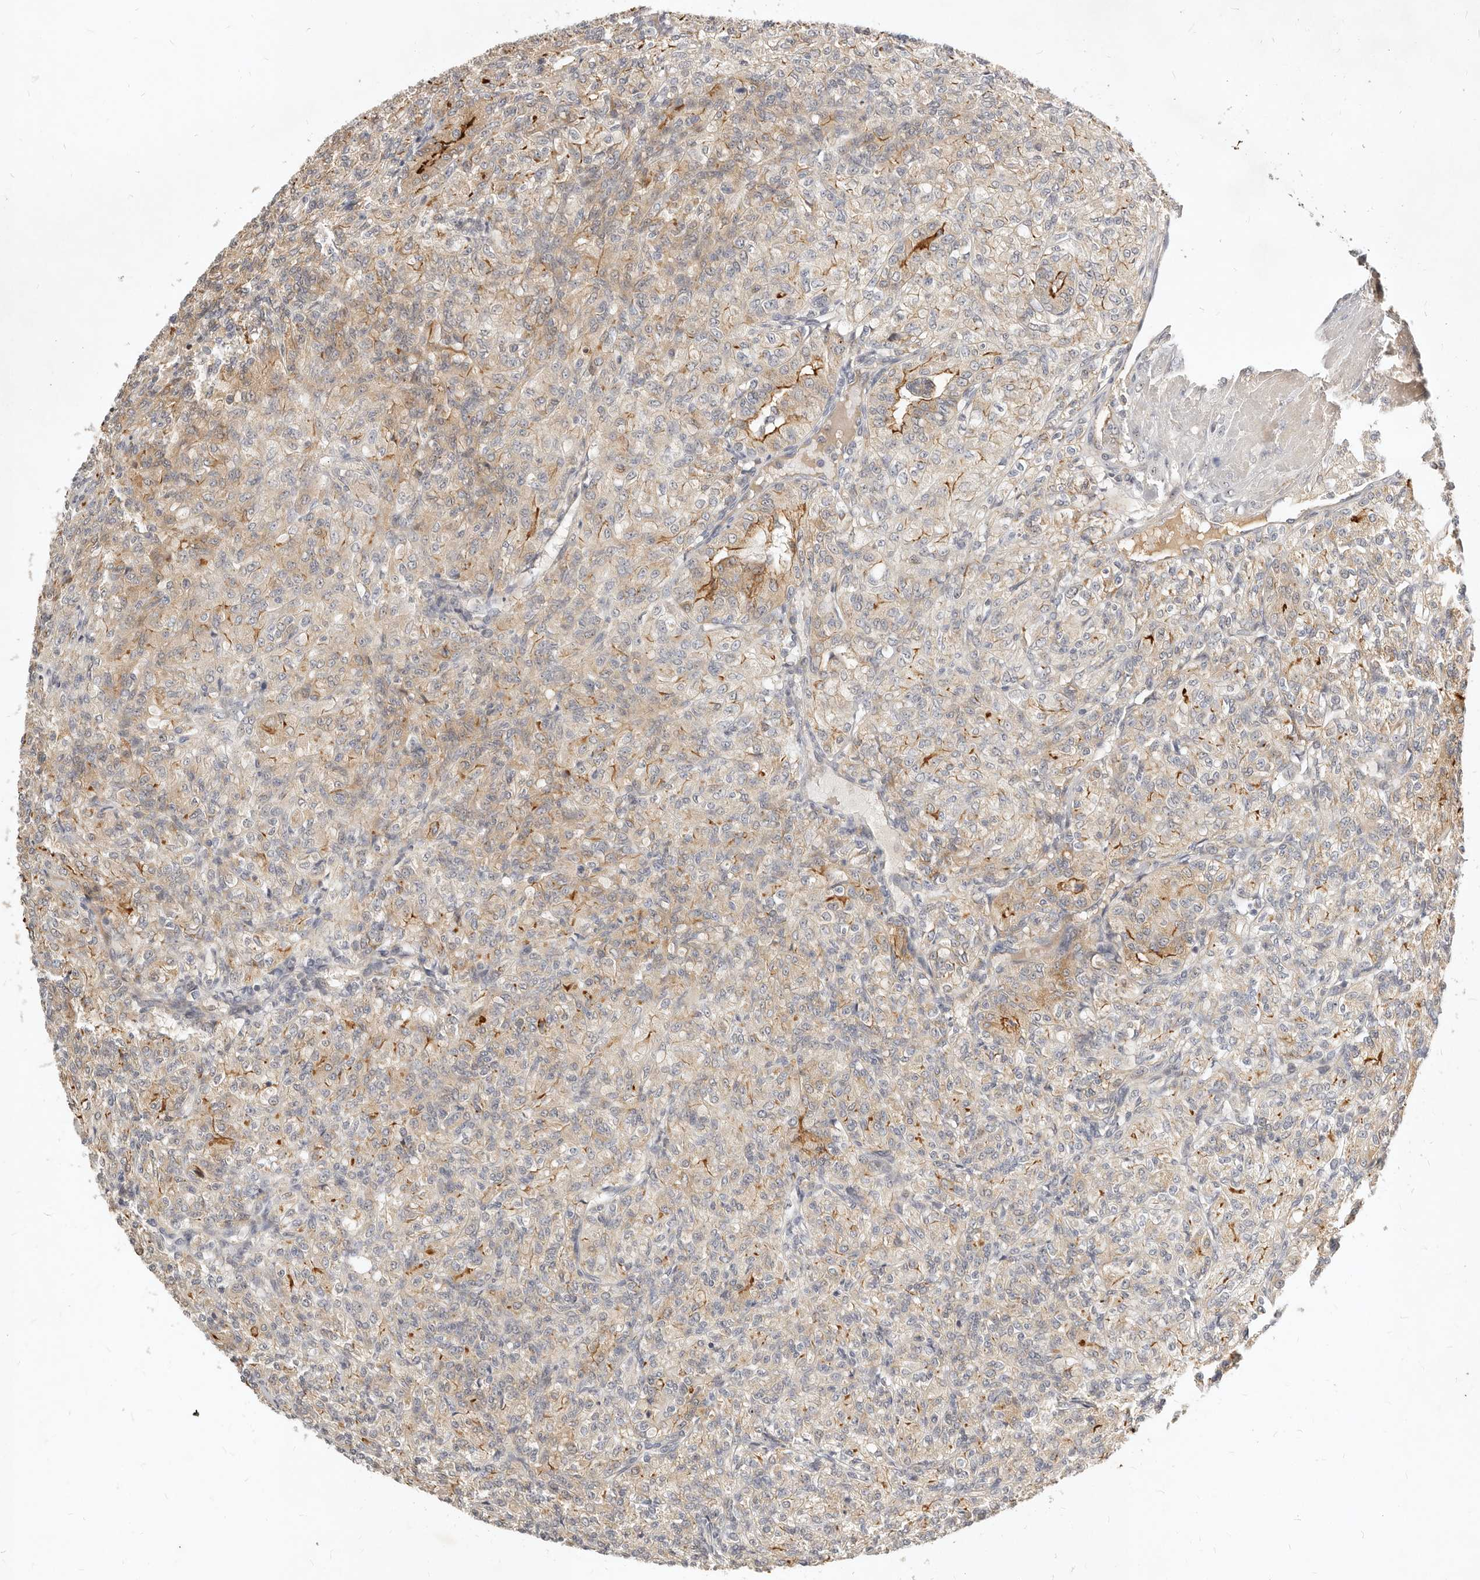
{"staining": {"intensity": "moderate", "quantity": "<25%", "location": "cytoplasmic/membranous"}, "tissue": "renal cancer", "cell_type": "Tumor cells", "image_type": "cancer", "snomed": [{"axis": "morphology", "description": "Adenocarcinoma, NOS"}, {"axis": "topography", "description": "Kidney"}], "caption": "Adenocarcinoma (renal) stained with DAB (3,3'-diaminobenzidine) immunohistochemistry (IHC) reveals low levels of moderate cytoplasmic/membranous positivity in about <25% of tumor cells.", "gene": "MICALL2", "patient": {"sex": "male", "age": 77}}